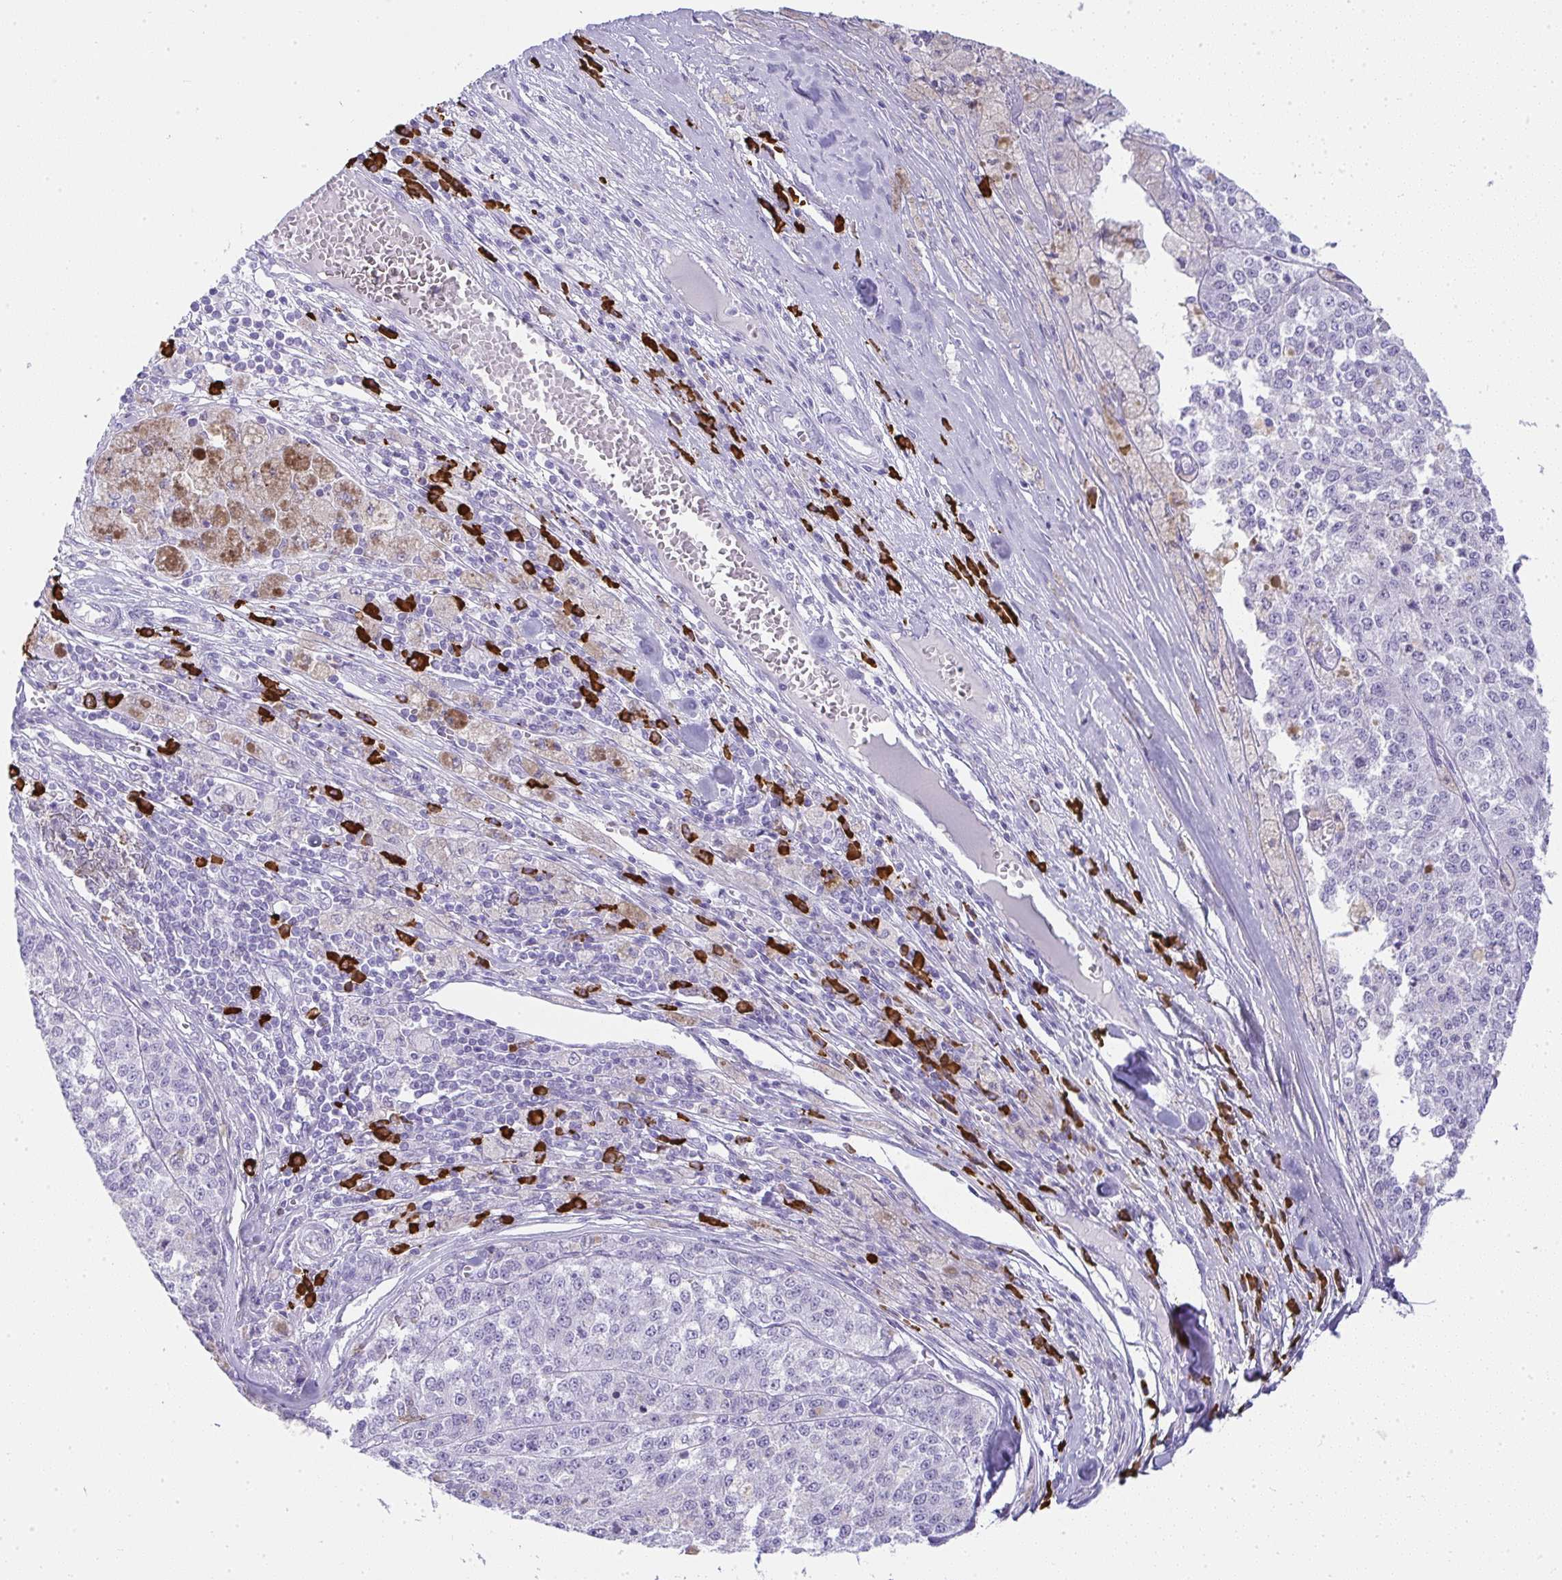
{"staining": {"intensity": "negative", "quantity": "none", "location": "none"}, "tissue": "melanoma", "cell_type": "Tumor cells", "image_type": "cancer", "snomed": [{"axis": "morphology", "description": "Malignant melanoma, Metastatic site"}, {"axis": "topography", "description": "Lymph node"}], "caption": "There is no significant expression in tumor cells of melanoma.", "gene": "CDADC1", "patient": {"sex": "female", "age": 64}}